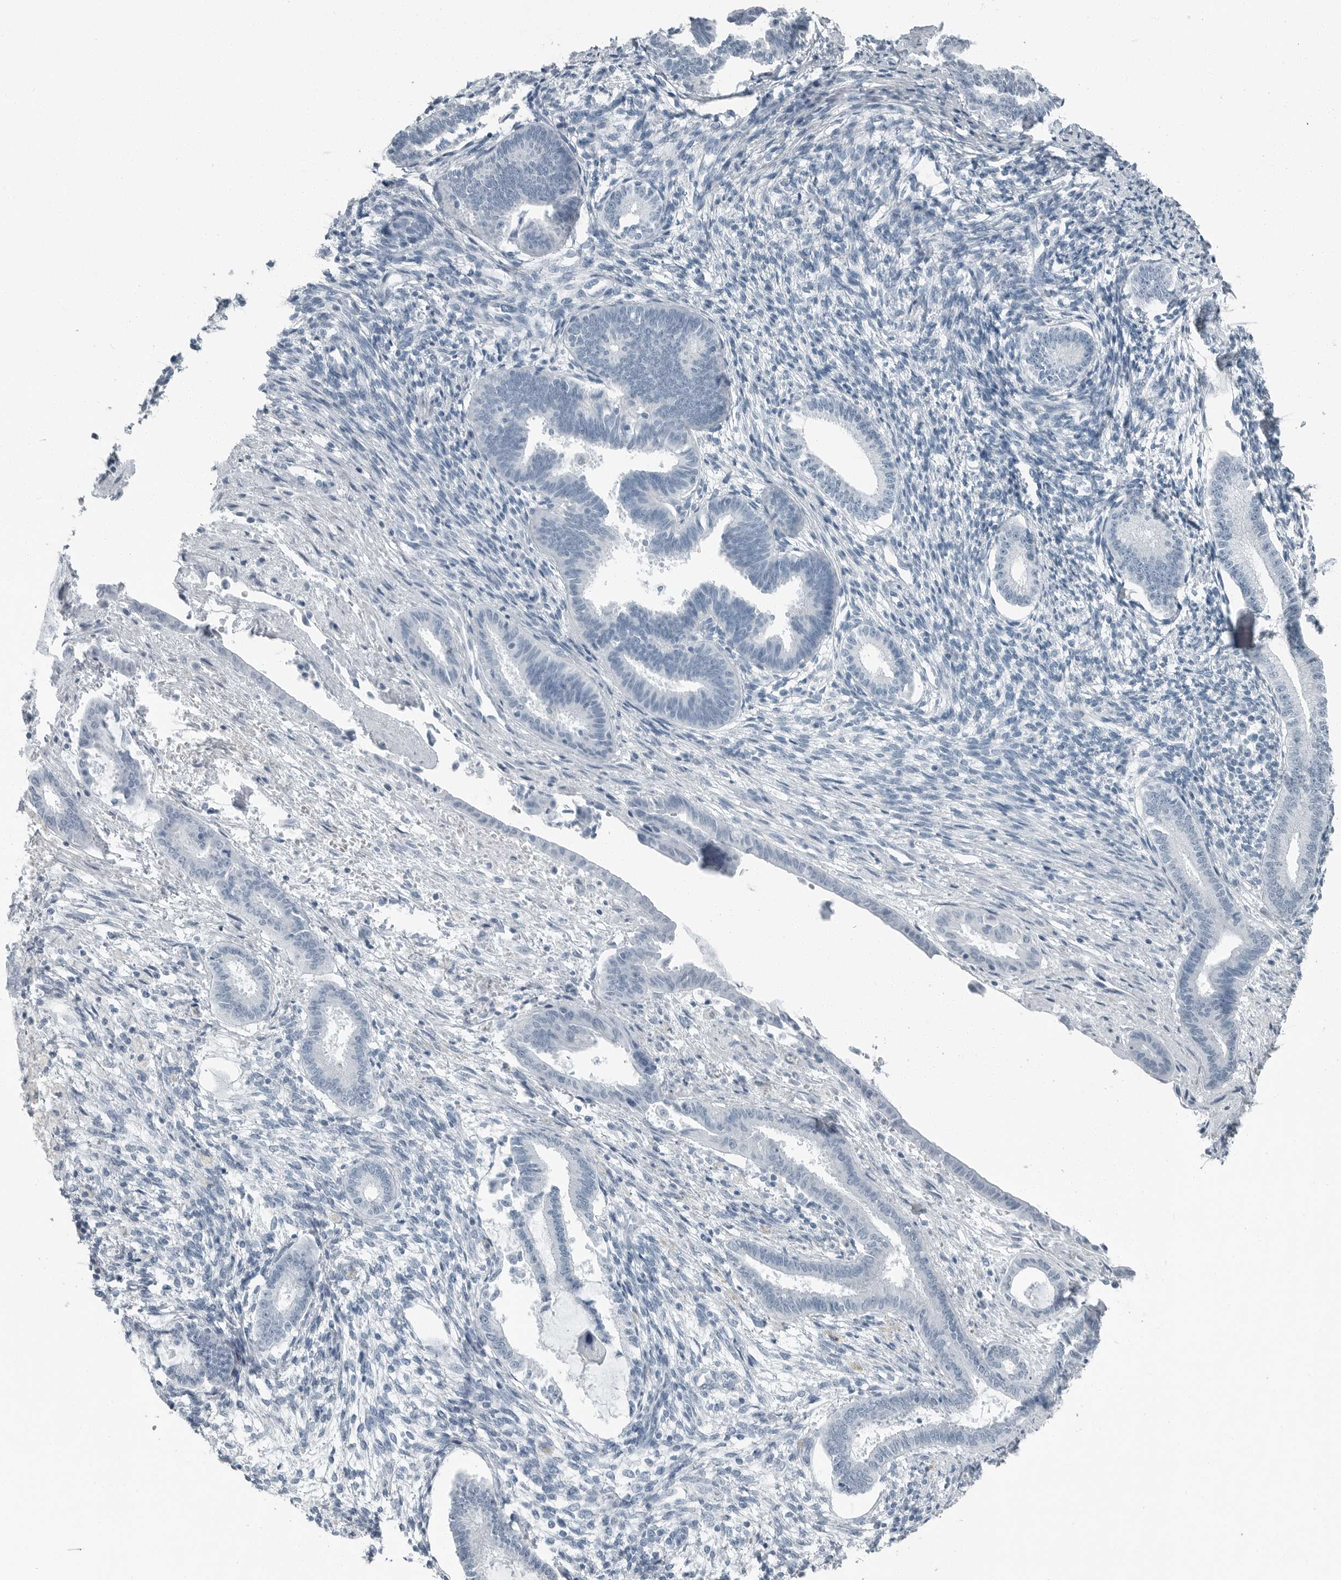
{"staining": {"intensity": "negative", "quantity": "none", "location": "none"}, "tissue": "endometrium", "cell_type": "Cells in endometrial stroma", "image_type": "normal", "snomed": [{"axis": "morphology", "description": "Normal tissue, NOS"}, {"axis": "topography", "description": "Endometrium"}], "caption": "Immunohistochemistry of unremarkable endometrium exhibits no expression in cells in endometrial stroma.", "gene": "FABP6", "patient": {"sex": "female", "age": 56}}